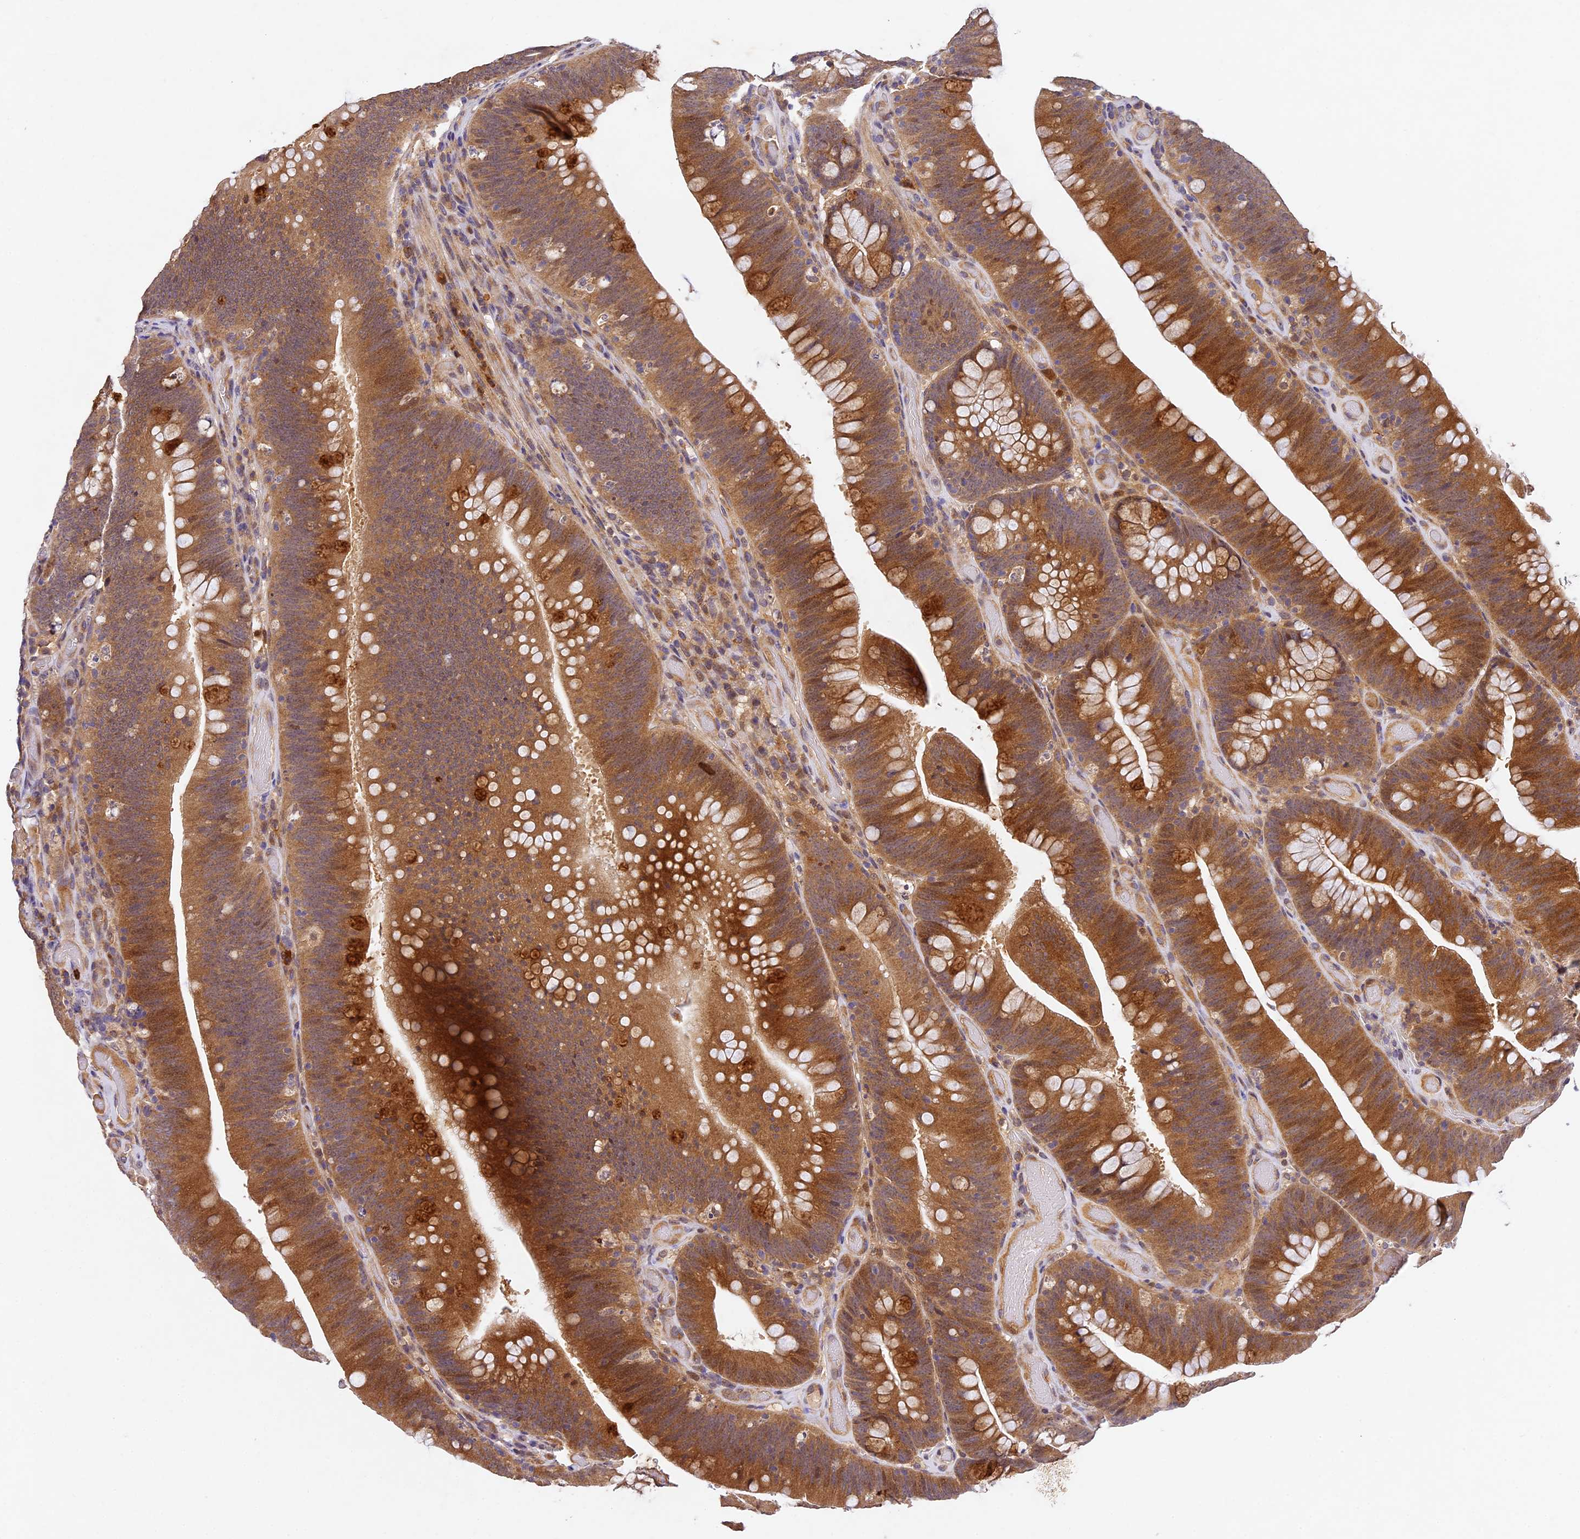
{"staining": {"intensity": "moderate", "quantity": "25%-75%", "location": "cytoplasmic/membranous"}, "tissue": "colorectal cancer", "cell_type": "Tumor cells", "image_type": "cancer", "snomed": [{"axis": "morphology", "description": "Normal tissue, NOS"}, {"axis": "topography", "description": "Colon"}], "caption": "Immunohistochemistry (IHC) staining of colorectal cancer, which exhibits medium levels of moderate cytoplasmic/membranous positivity in approximately 25%-75% of tumor cells indicating moderate cytoplasmic/membranous protein positivity. The staining was performed using DAB (brown) for protein detection and nuclei were counterstained in hematoxylin (blue).", "gene": "TMEM39B", "patient": {"sex": "female", "age": 82}}